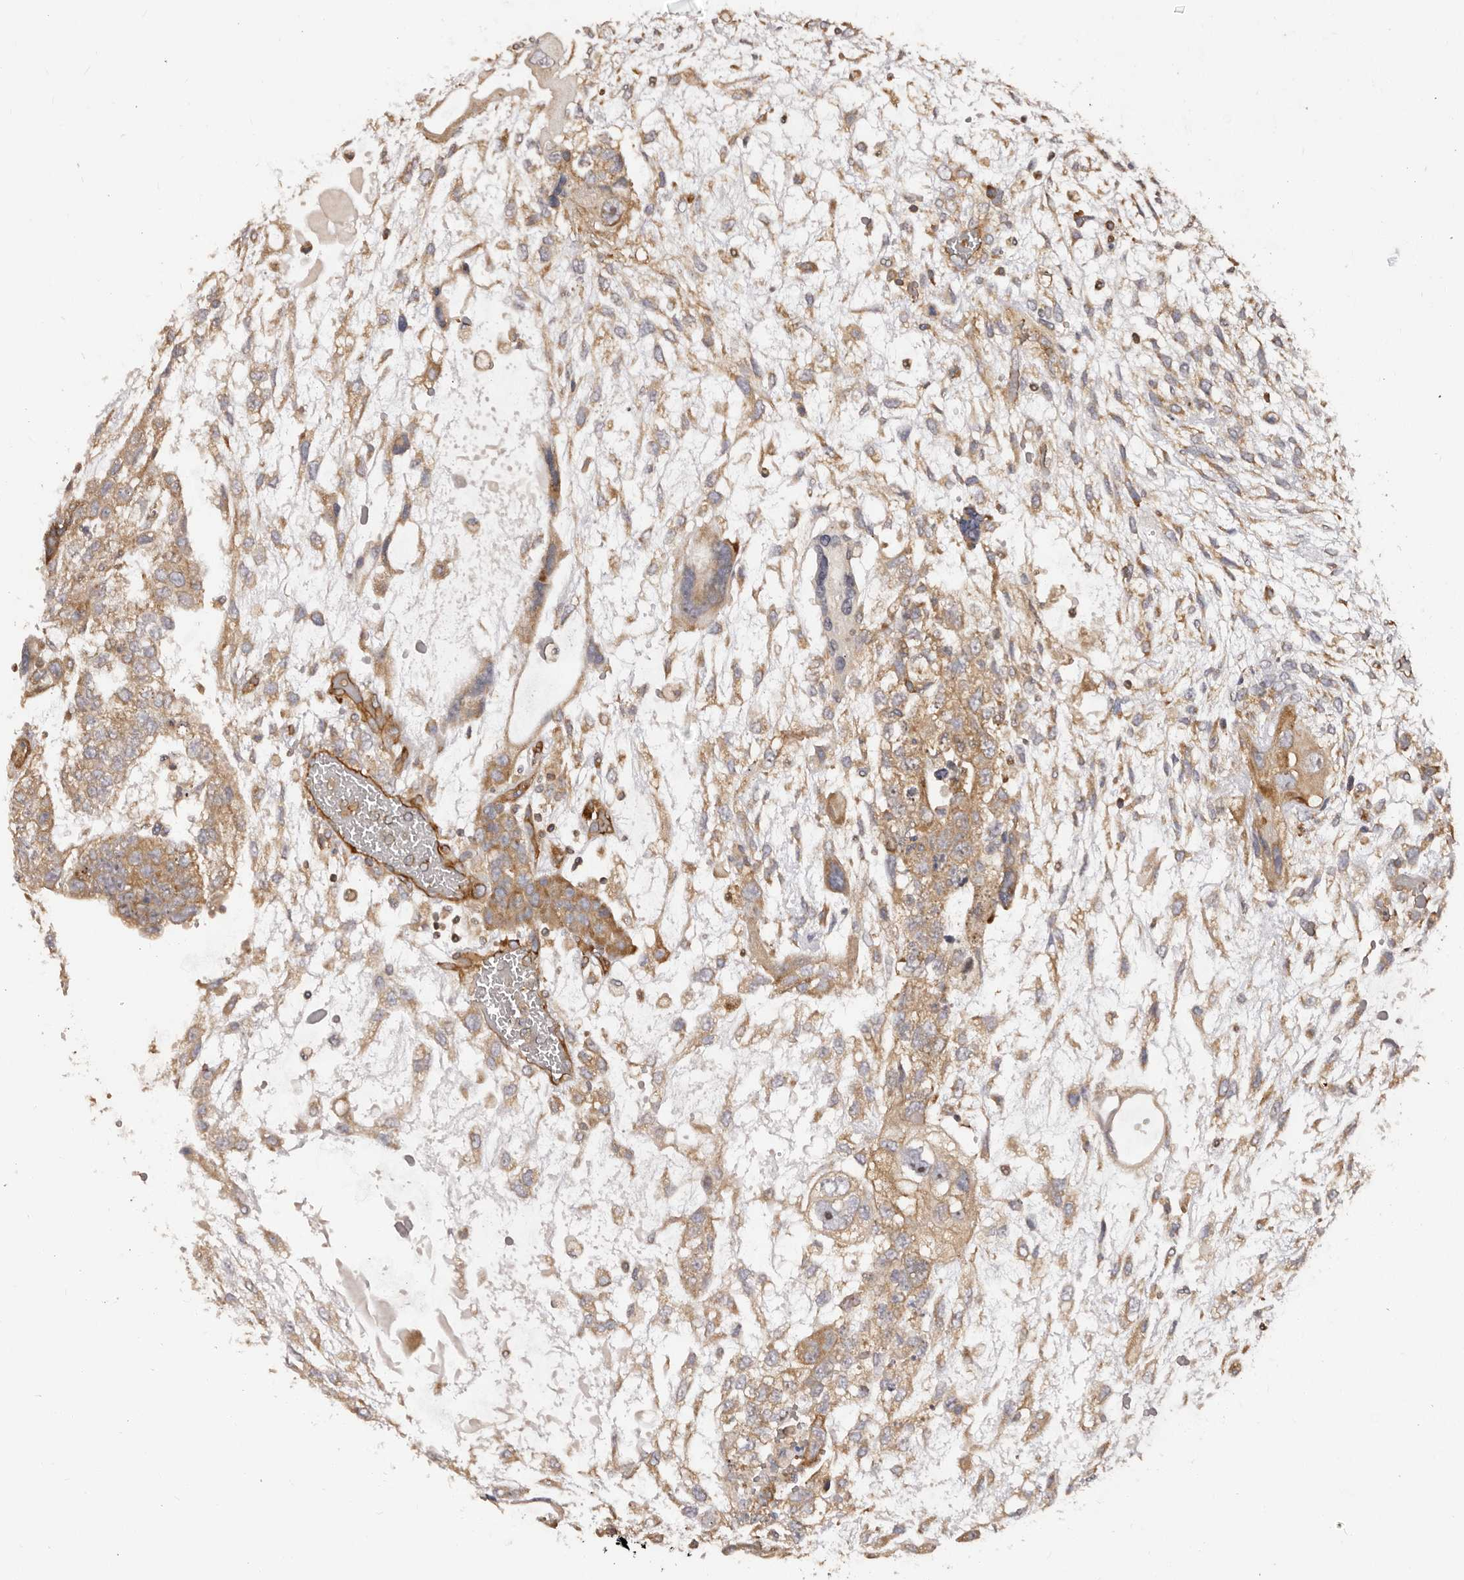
{"staining": {"intensity": "moderate", "quantity": ">75%", "location": "cytoplasmic/membranous"}, "tissue": "testis cancer", "cell_type": "Tumor cells", "image_type": "cancer", "snomed": [{"axis": "morphology", "description": "Carcinoma, Embryonal, NOS"}, {"axis": "topography", "description": "Testis"}], "caption": "This histopathology image demonstrates testis cancer (embryonal carcinoma) stained with immunohistochemistry (IHC) to label a protein in brown. The cytoplasmic/membranous of tumor cells show moderate positivity for the protein. Nuclei are counter-stained blue.", "gene": "RPS6", "patient": {"sex": "male", "age": 36}}